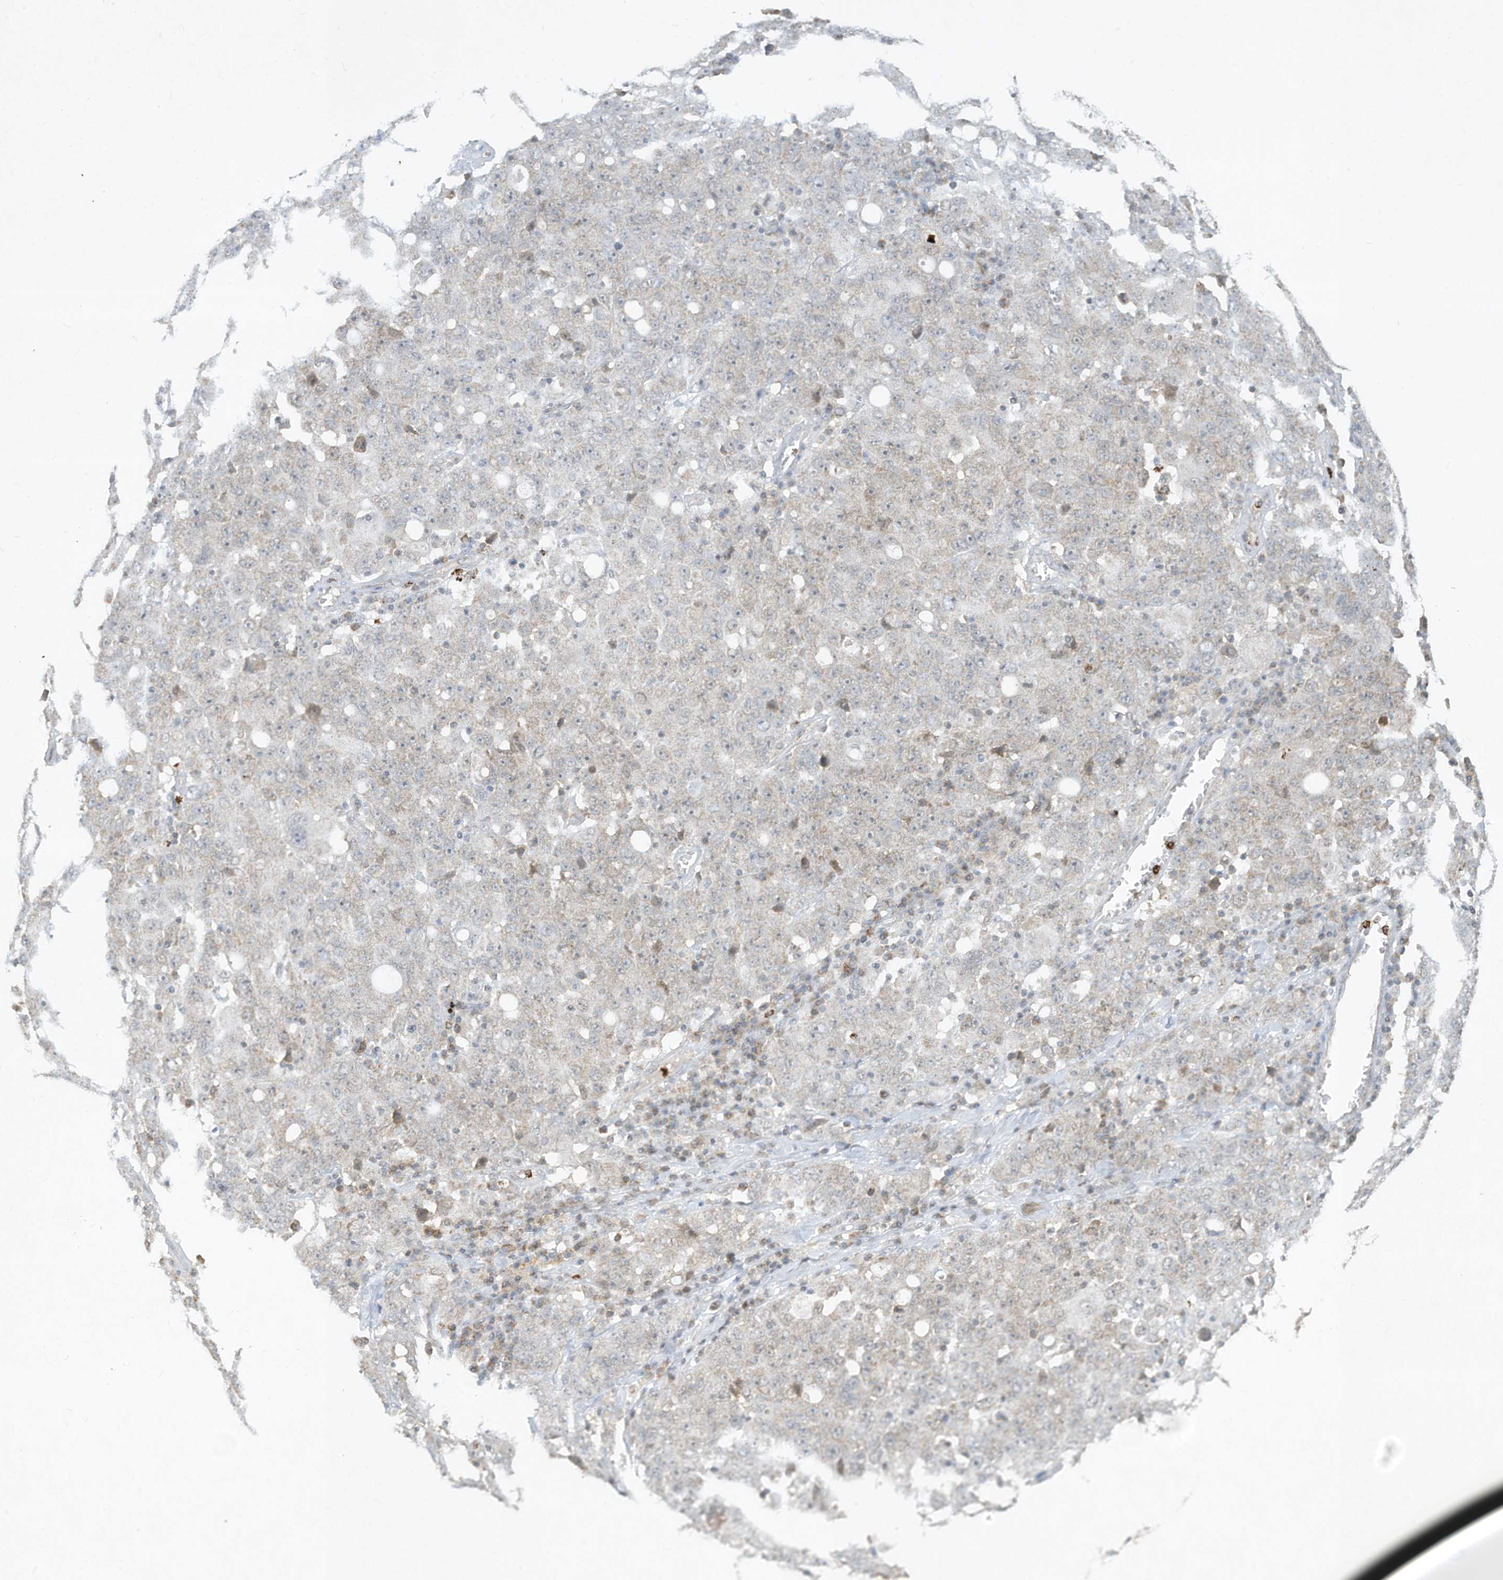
{"staining": {"intensity": "negative", "quantity": "none", "location": "none"}, "tissue": "ovarian cancer", "cell_type": "Tumor cells", "image_type": "cancer", "snomed": [{"axis": "morphology", "description": "Carcinoma, endometroid"}, {"axis": "topography", "description": "Ovary"}], "caption": "An immunohistochemistry (IHC) micrograph of ovarian endometroid carcinoma is shown. There is no staining in tumor cells of ovarian endometroid carcinoma. (Immunohistochemistry, brightfield microscopy, high magnification).", "gene": "CHRNA4", "patient": {"sex": "female", "age": 62}}